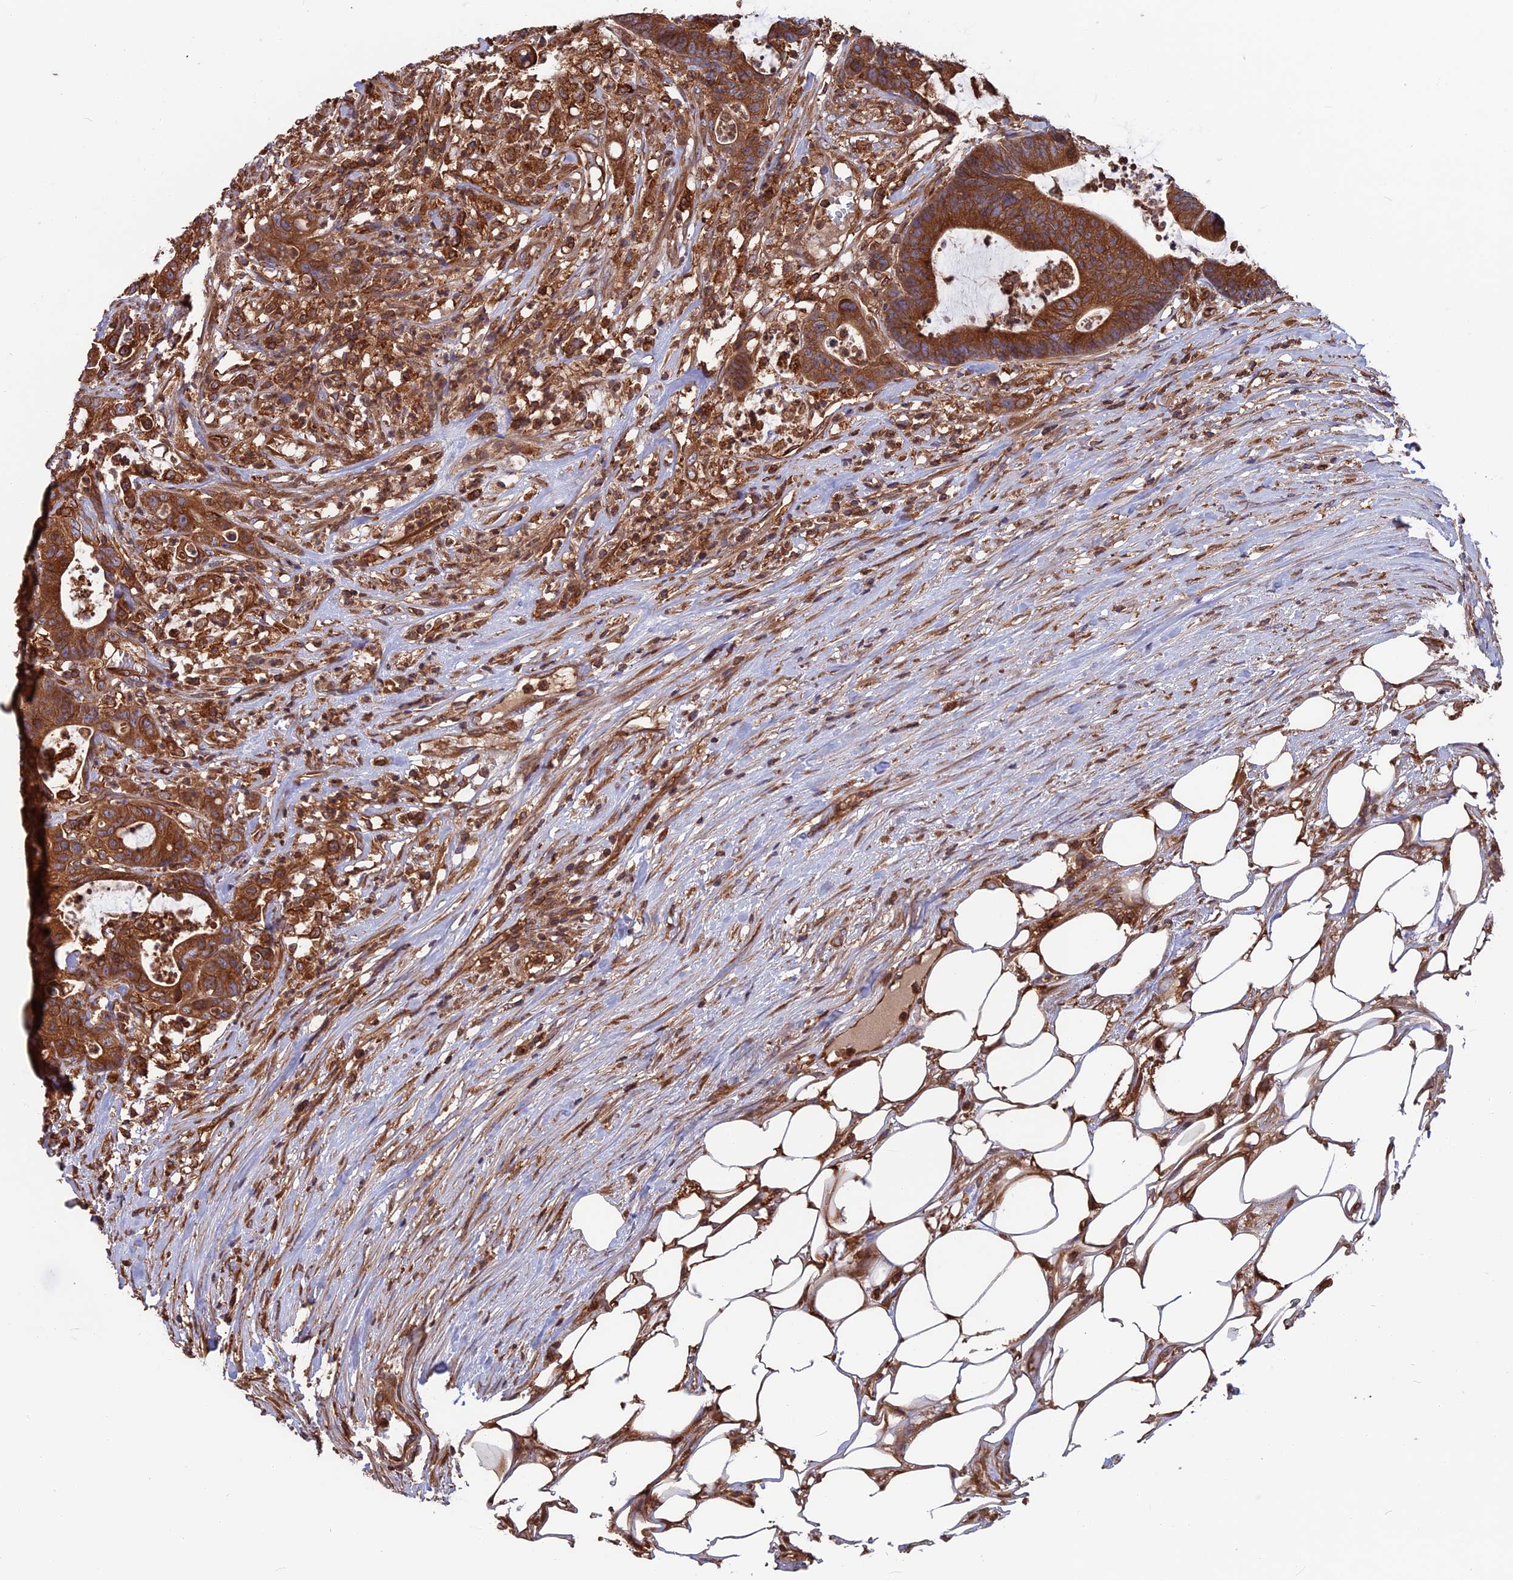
{"staining": {"intensity": "strong", "quantity": ">75%", "location": "cytoplasmic/membranous"}, "tissue": "colorectal cancer", "cell_type": "Tumor cells", "image_type": "cancer", "snomed": [{"axis": "morphology", "description": "Adenocarcinoma, NOS"}, {"axis": "topography", "description": "Colon"}], "caption": "Tumor cells demonstrate high levels of strong cytoplasmic/membranous positivity in approximately >75% of cells in colorectal cancer.", "gene": "WDR1", "patient": {"sex": "female", "age": 84}}